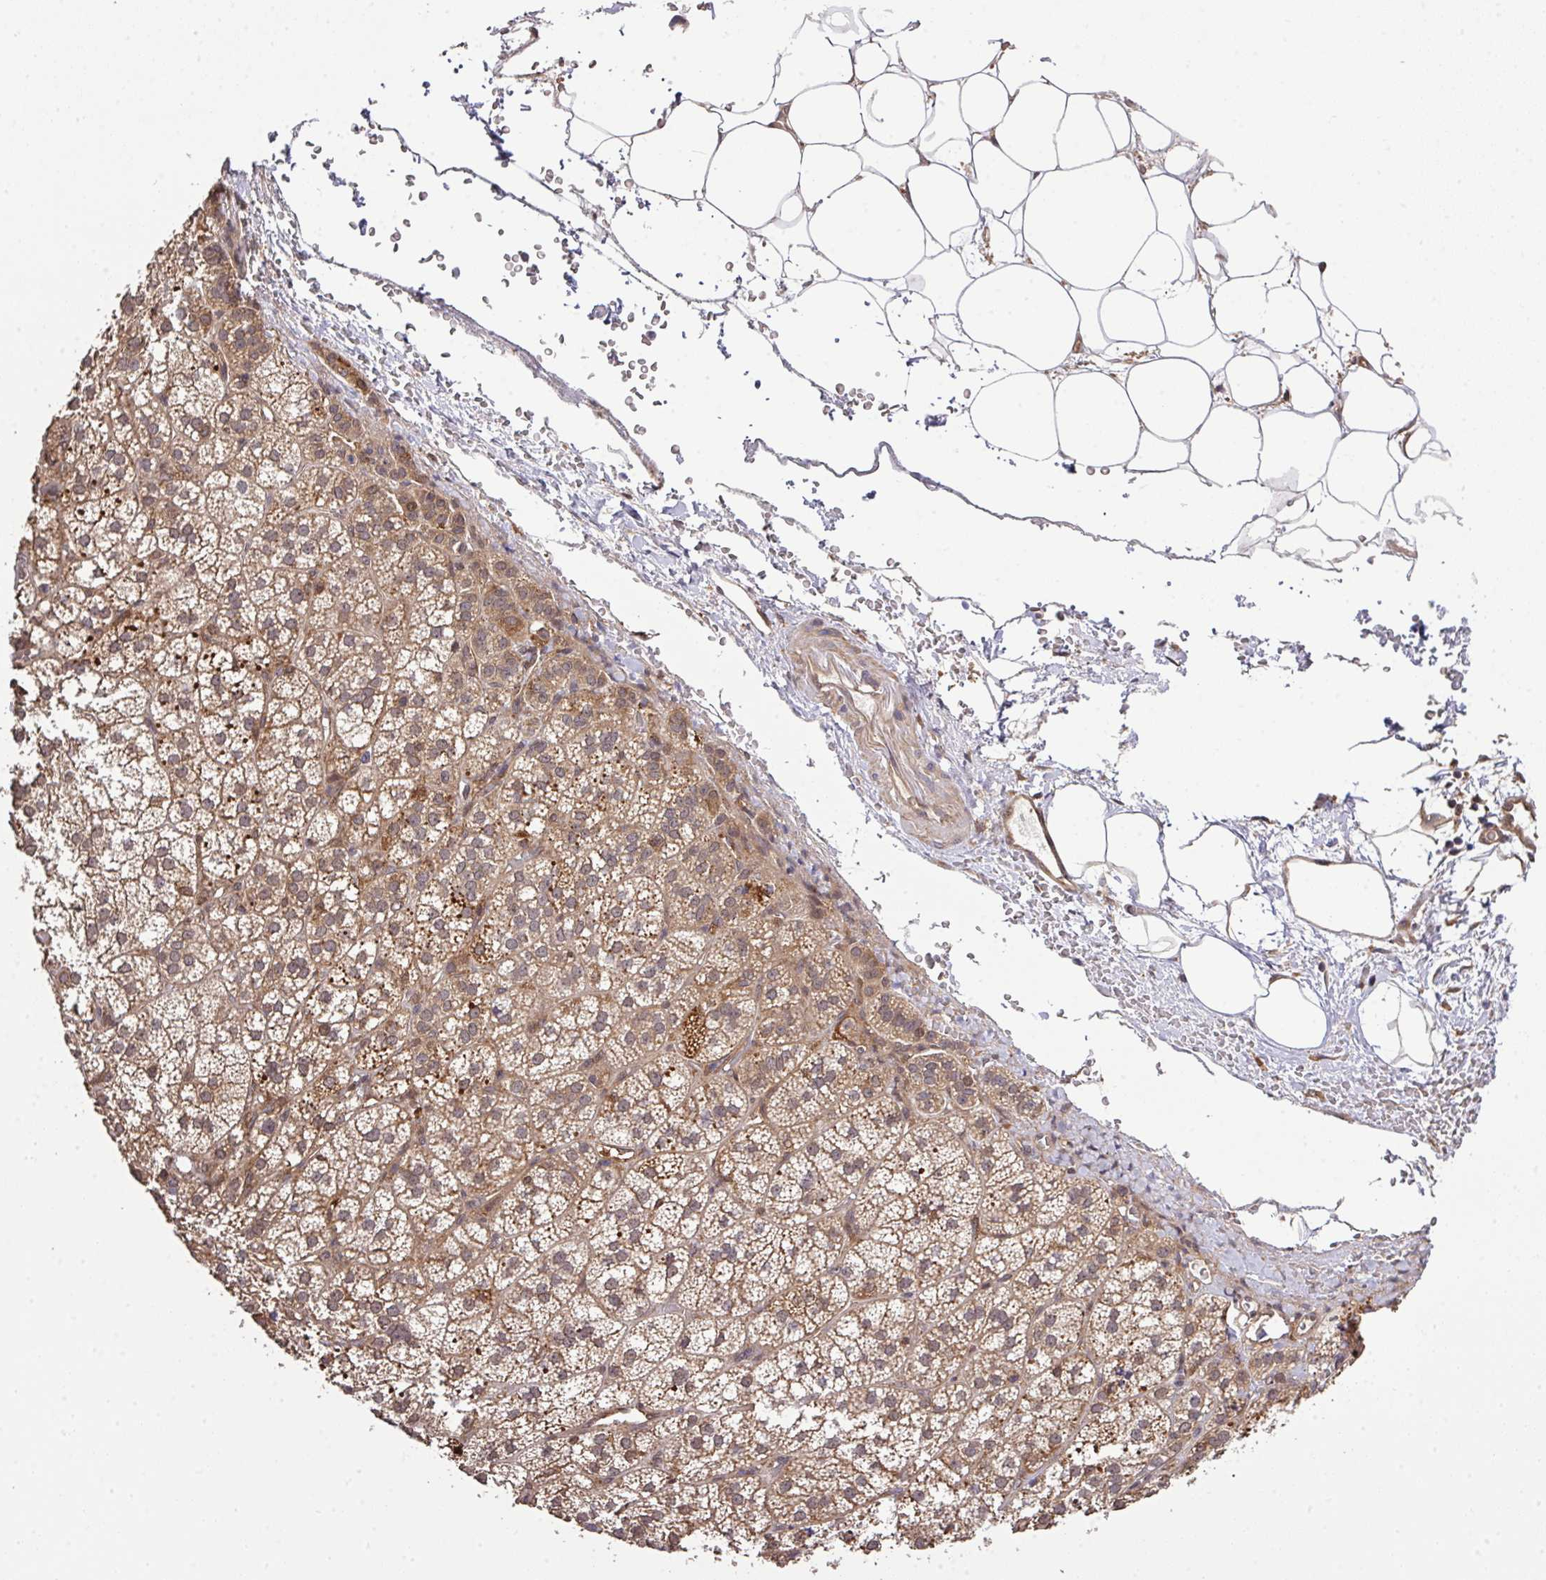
{"staining": {"intensity": "moderate", "quantity": ">75%", "location": "cytoplasmic/membranous"}, "tissue": "adrenal gland", "cell_type": "Glandular cells", "image_type": "normal", "snomed": [{"axis": "morphology", "description": "Normal tissue, NOS"}, {"axis": "topography", "description": "Adrenal gland"}], "caption": "Immunohistochemical staining of unremarkable adrenal gland exhibits medium levels of moderate cytoplasmic/membranous staining in about >75% of glandular cells. (brown staining indicates protein expression, while blue staining denotes nuclei).", "gene": "ARPIN", "patient": {"sex": "female", "age": 60}}